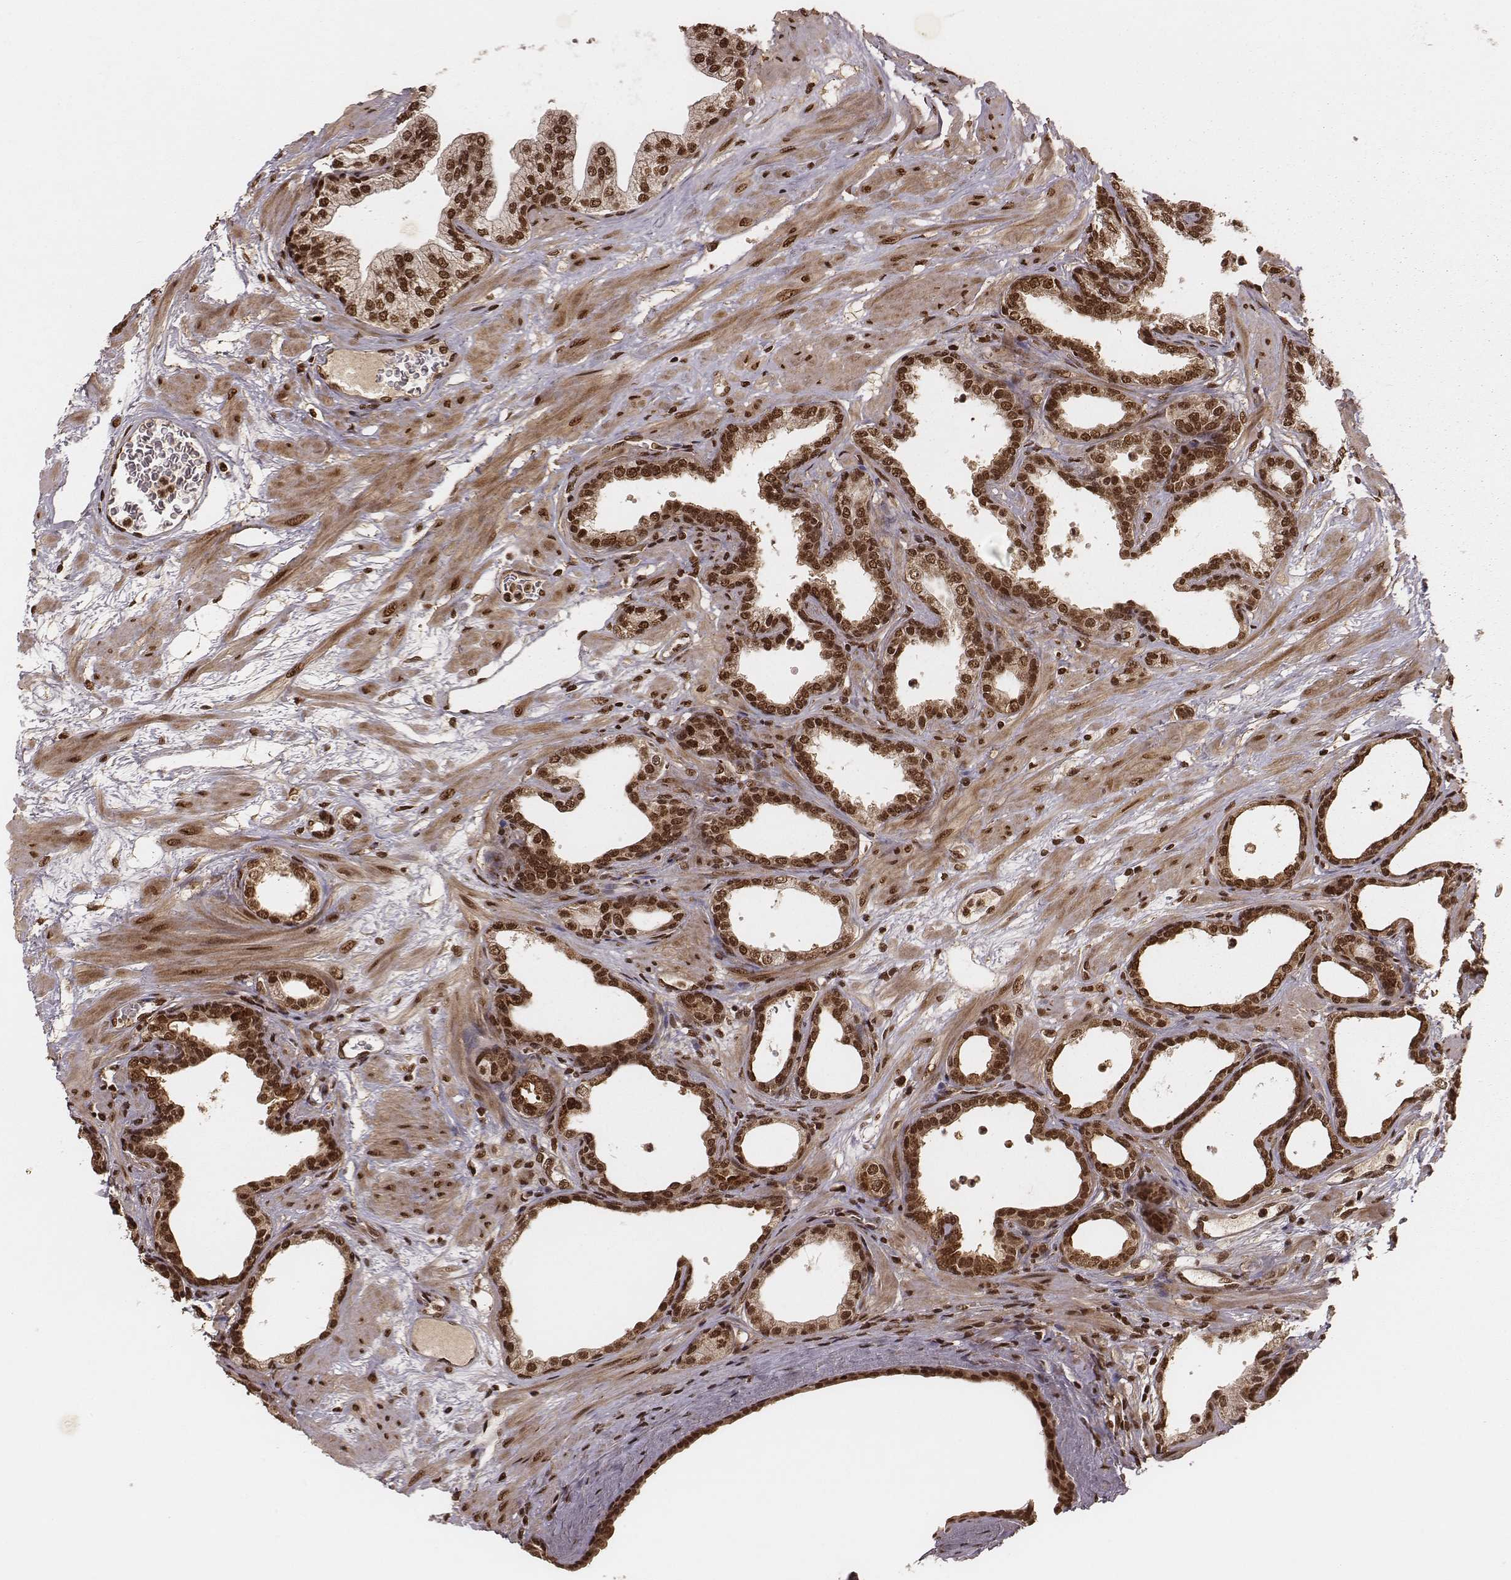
{"staining": {"intensity": "strong", "quantity": ">75%", "location": "nuclear"}, "tissue": "prostate", "cell_type": "Glandular cells", "image_type": "normal", "snomed": [{"axis": "morphology", "description": "Normal tissue, NOS"}, {"axis": "topography", "description": "Prostate"}], "caption": "Normal prostate was stained to show a protein in brown. There is high levels of strong nuclear expression in about >75% of glandular cells. The protein of interest is stained brown, and the nuclei are stained in blue (DAB (3,3'-diaminobenzidine) IHC with brightfield microscopy, high magnification).", "gene": "NFX1", "patient": {"sex": "male", "age": 37}}